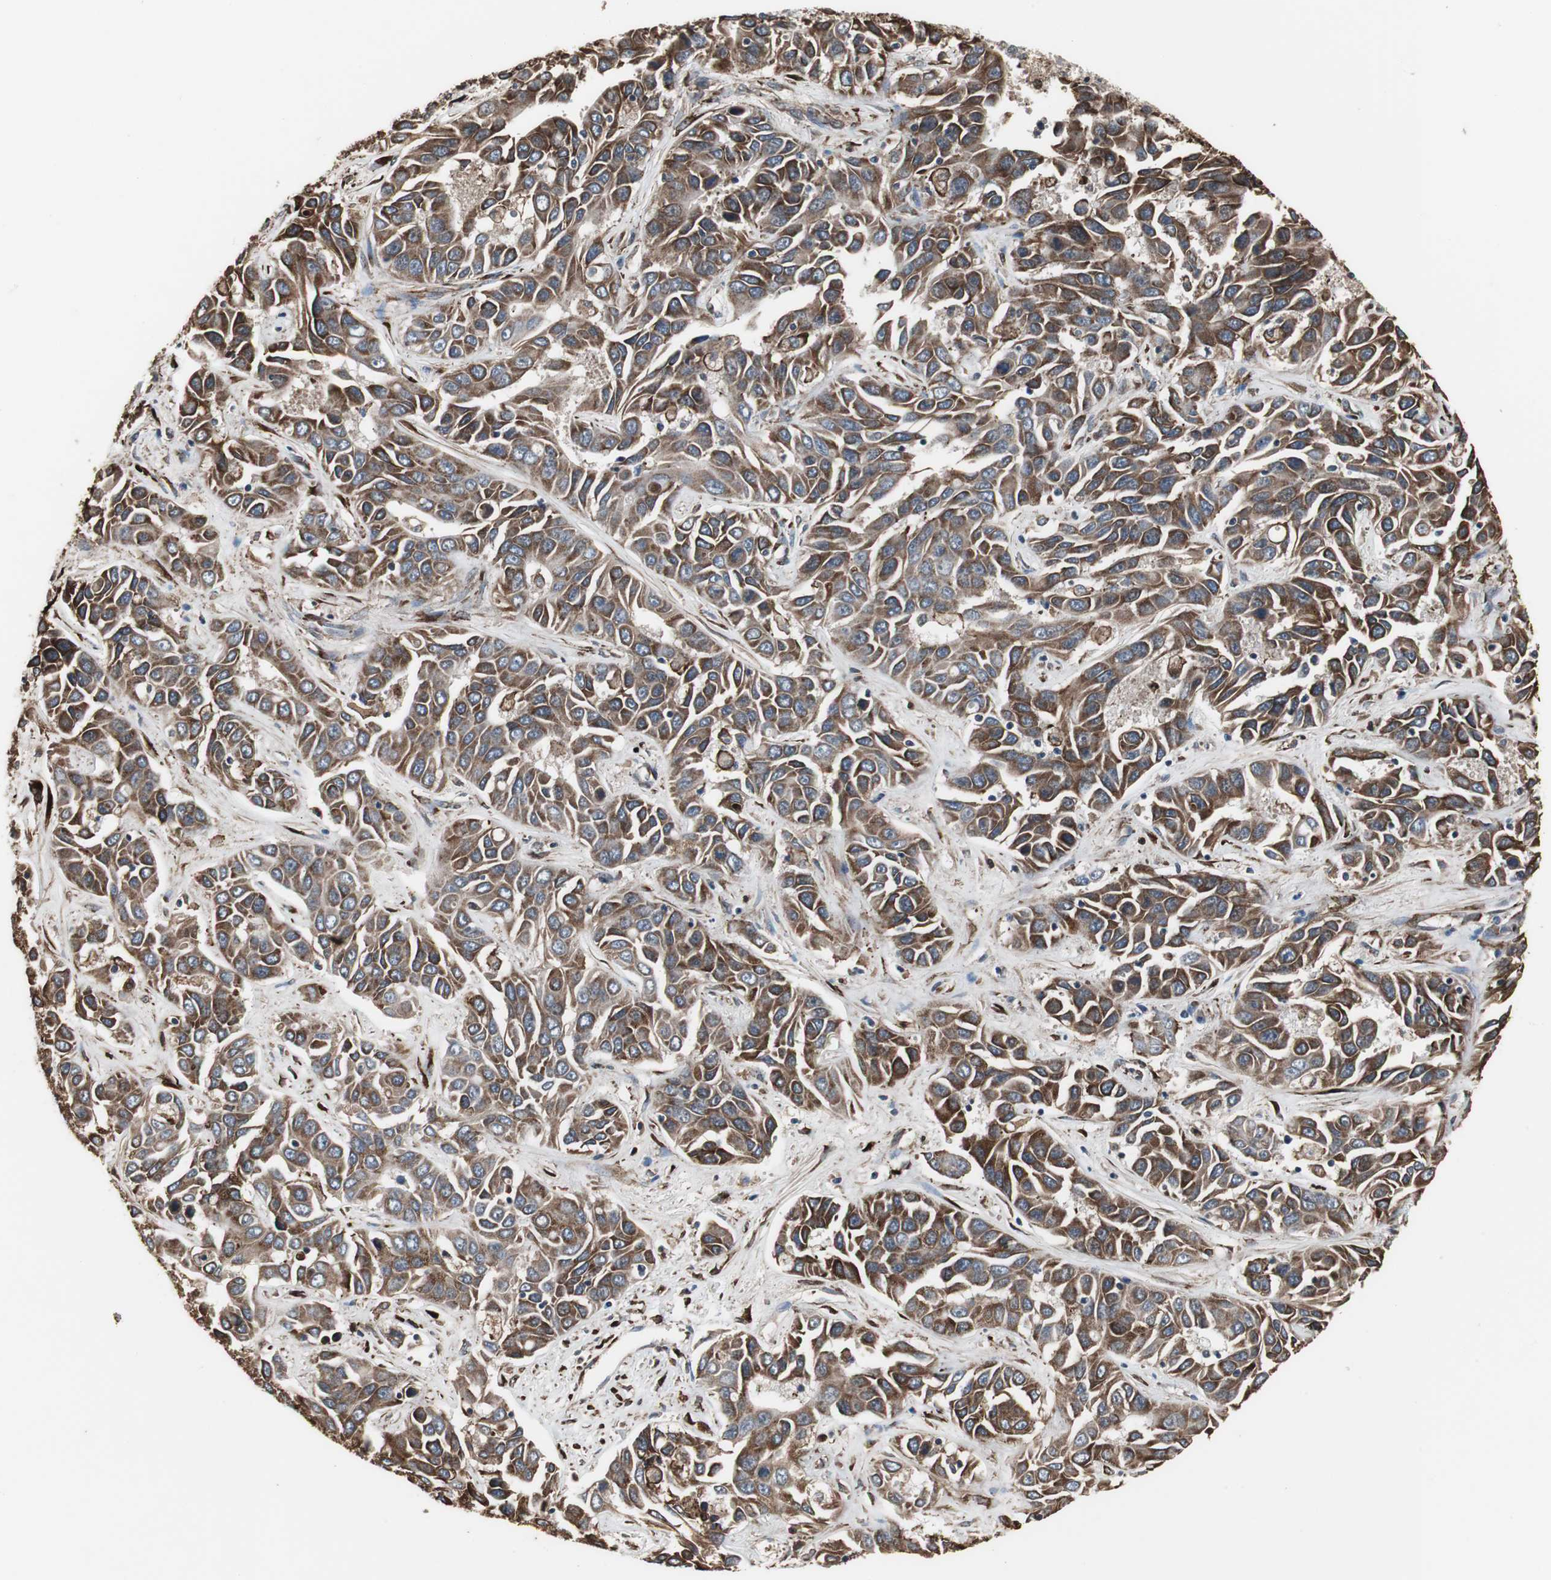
{"staining": {"intensity": "strong", "quantity": ">75%", "location": "cytoplasmic/membranous"}, "tissue": "liver cancer", "cell_type": "Tumor cells", "image_type": "cancer", "snomed": [{"axis": "morphology", "description": "Cholangiocarcinoma"}, {"axis": "topography", "description": "Liver"}], "caption": "Protein expression analysis of human liver cholangiocarcinoma reveals strong cytoplasmic/membranous expression in approximately >75% of tumor cells. (brown staining indicates protein expression, while blue staining denotes nuclei).", "gene": "CALU", "patient": {"sex": "female", "age": 52}}